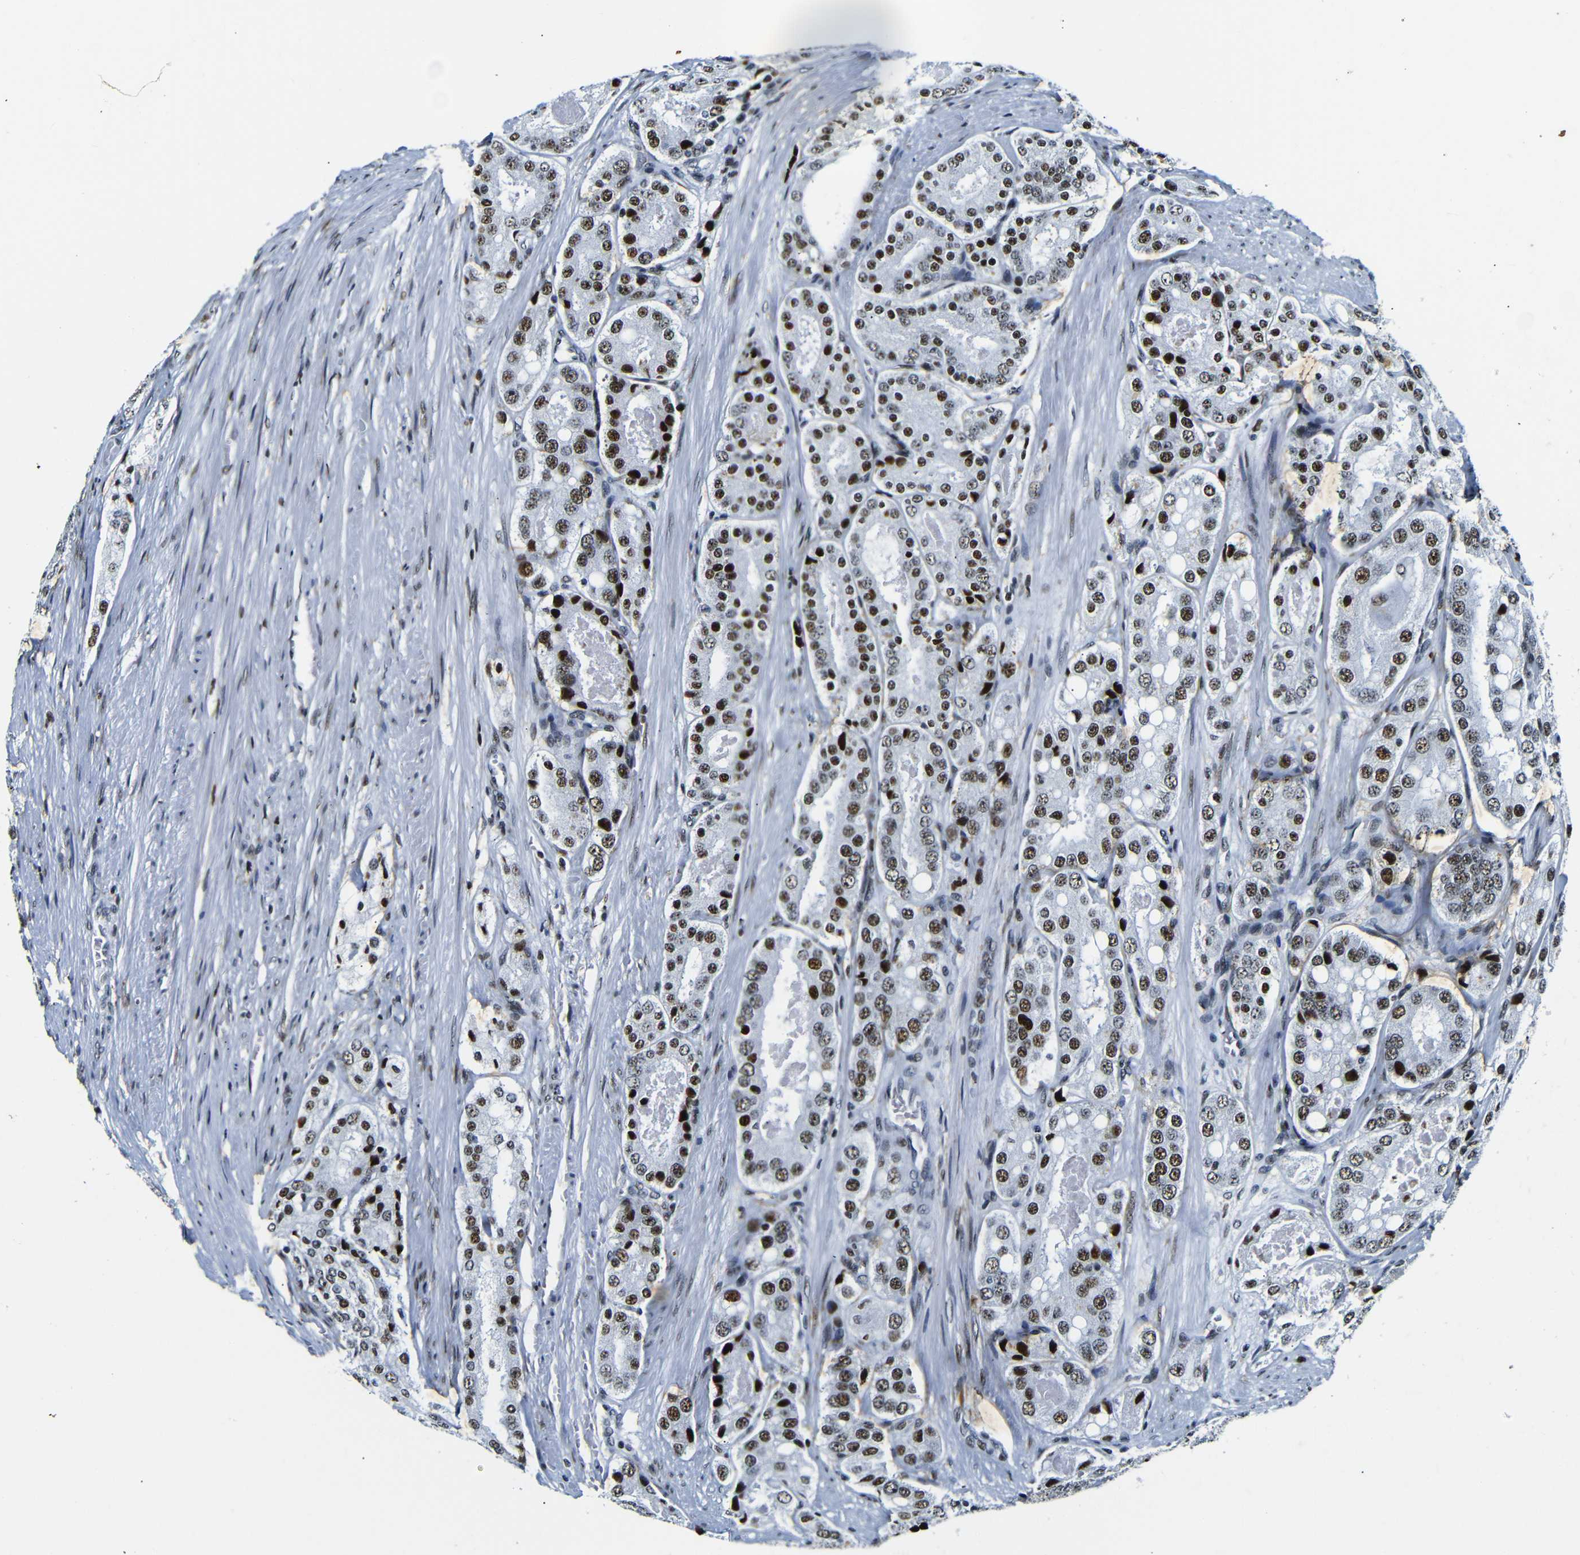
{"staining": {"intensity": "strong", "quantity": ">75%", "location": "nuclear"}, "tissue": "prostate cancer", "cell_type": "Tumor cells", "image_type": "cancer", "snomed": [{"axis": "morphology", "description": "Adenocarcinoma, High grade"}, {"axis": "topography", "description": "Prostate"}], "caption": "IHC image of neoplastic tissue: high-grade adenocarcinoma (prostate) stained using IHC displays high levels of strong protein expression localized specifically in the nuclear of tumor cells, appearing as a nuclear brown color.", "gene": "SRSF1", "patient": {"sex": "male", "age": 65}}